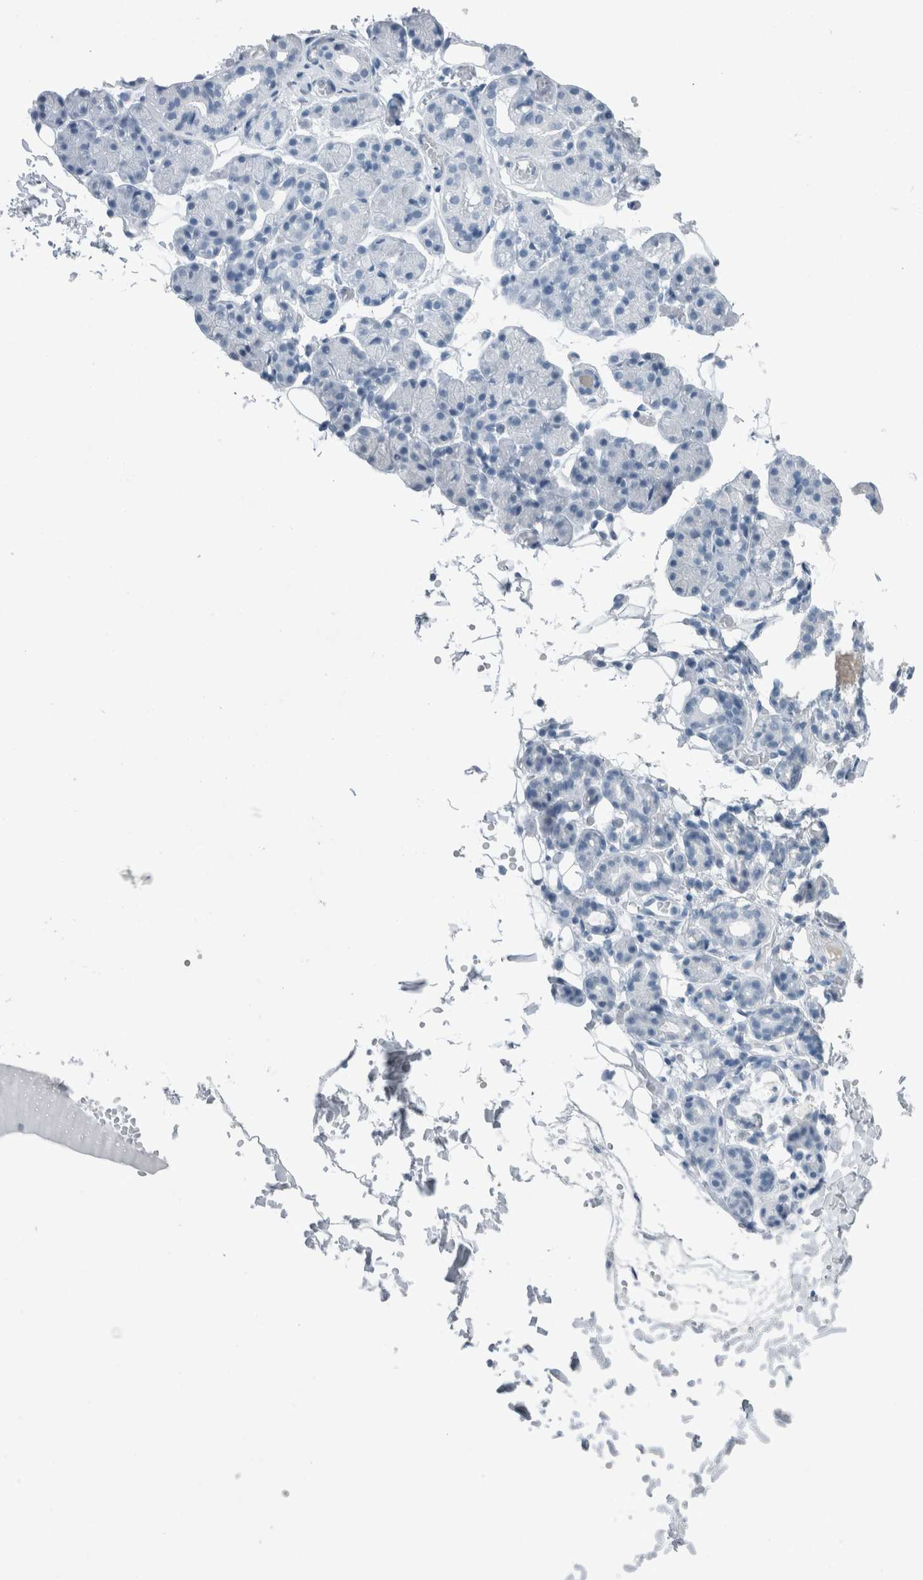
{"staining": {"intensity": "negative", "quantity": "none", "location": "none"}, "tissue": "salivary gland", "cell_type": "Glandular cells", "image_type": "normal", "snomed": [{"axis": "morphology", "description": "Normal tissue, NOS"}, {"axis": "topography", "description": "Salivary gland"}], "caption": "Immunohistochemistry histopathology image of unremarkable salivary gland stained for a protein (brown), which shows no expression in glandular cells.", "gene": "MYO1E", "patient": {"sex": "male", "age": 63}}